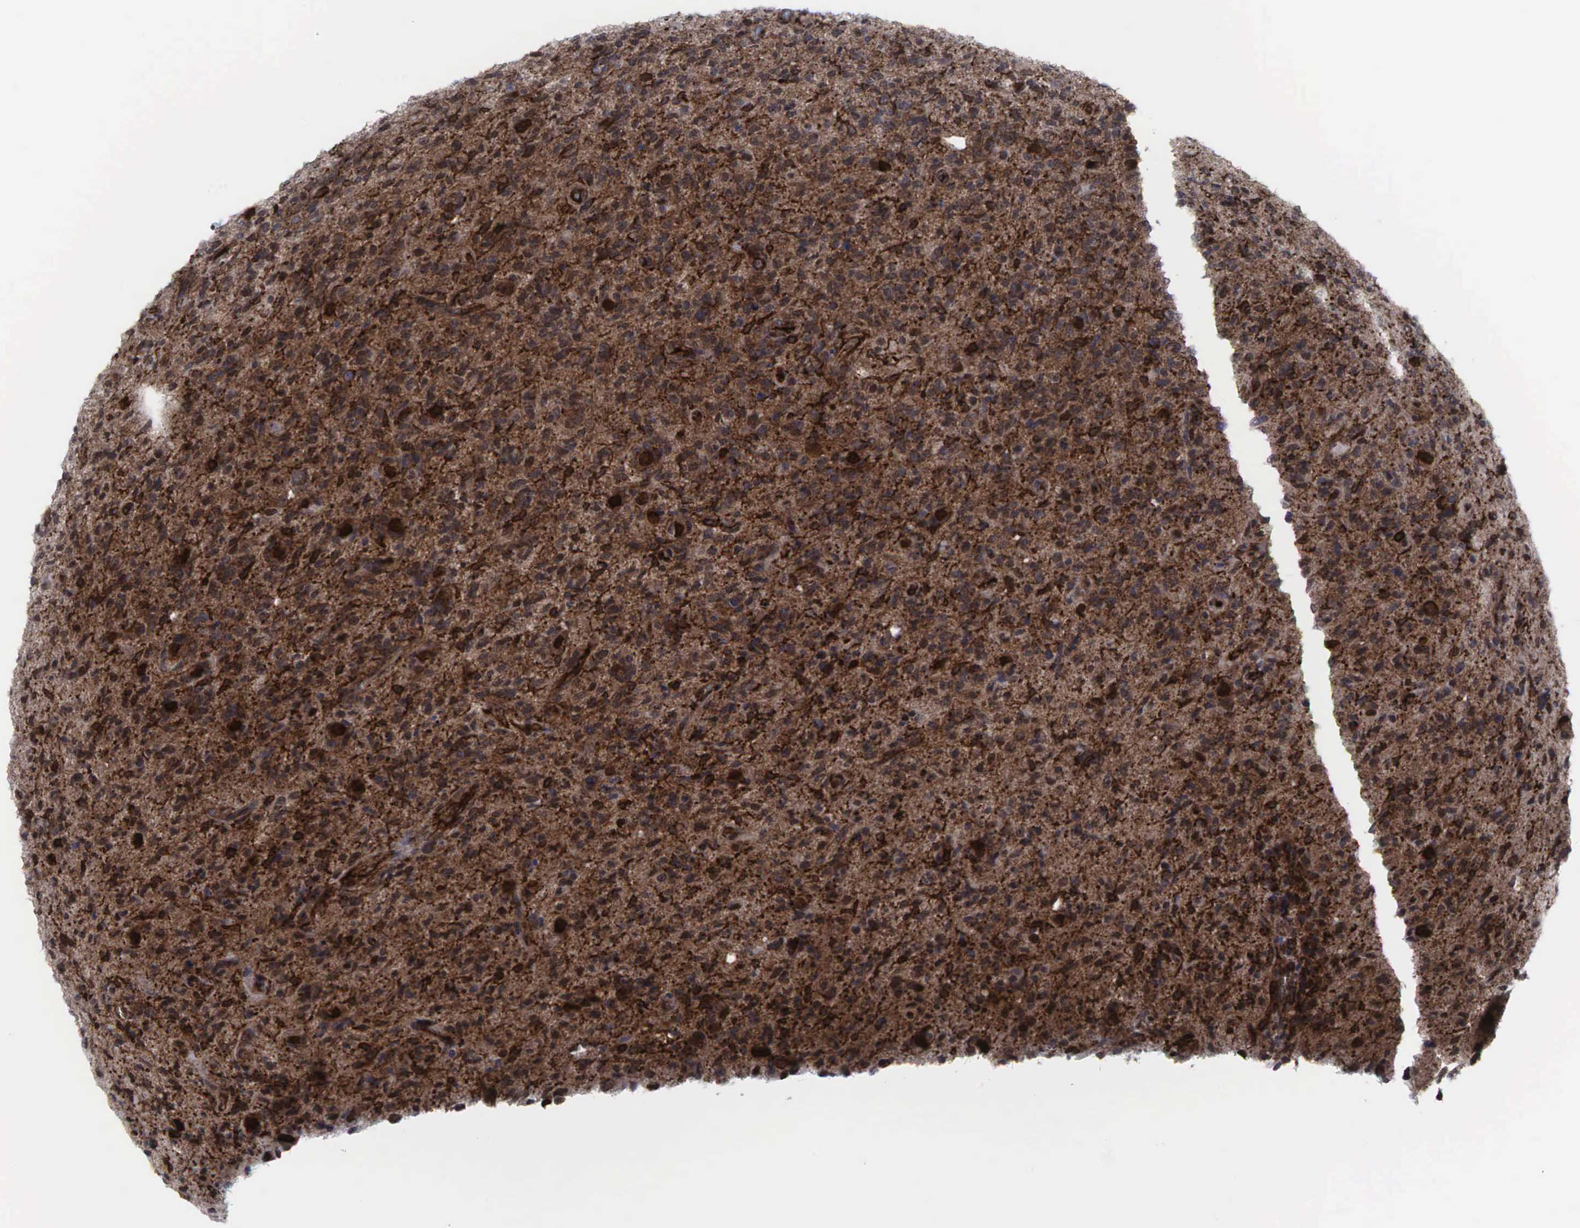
{"staining": {"intensity": "strong", "quantity": ">75%", "location": "cytoplasmic/membranous,nuclear"}, "tissue": "glioma", "cell_type": "Tumor cells", "image_type": "cancer", "snomed": [{"axis": "morphology", "description": "Glioma, malignant, High grade"}, {"axis": "topography", "description": "Brain"}], "caption": "Protein analysis of malignant high-grade glioma tissue demonstrates strong cytoplasmic/membranous and nuclear expression in about >75% of tumor cells. (IHC, brightfield microscopy, high magnification).", "gene": "GPRASP1", "patient": {"sex": "male", "age": 36}}